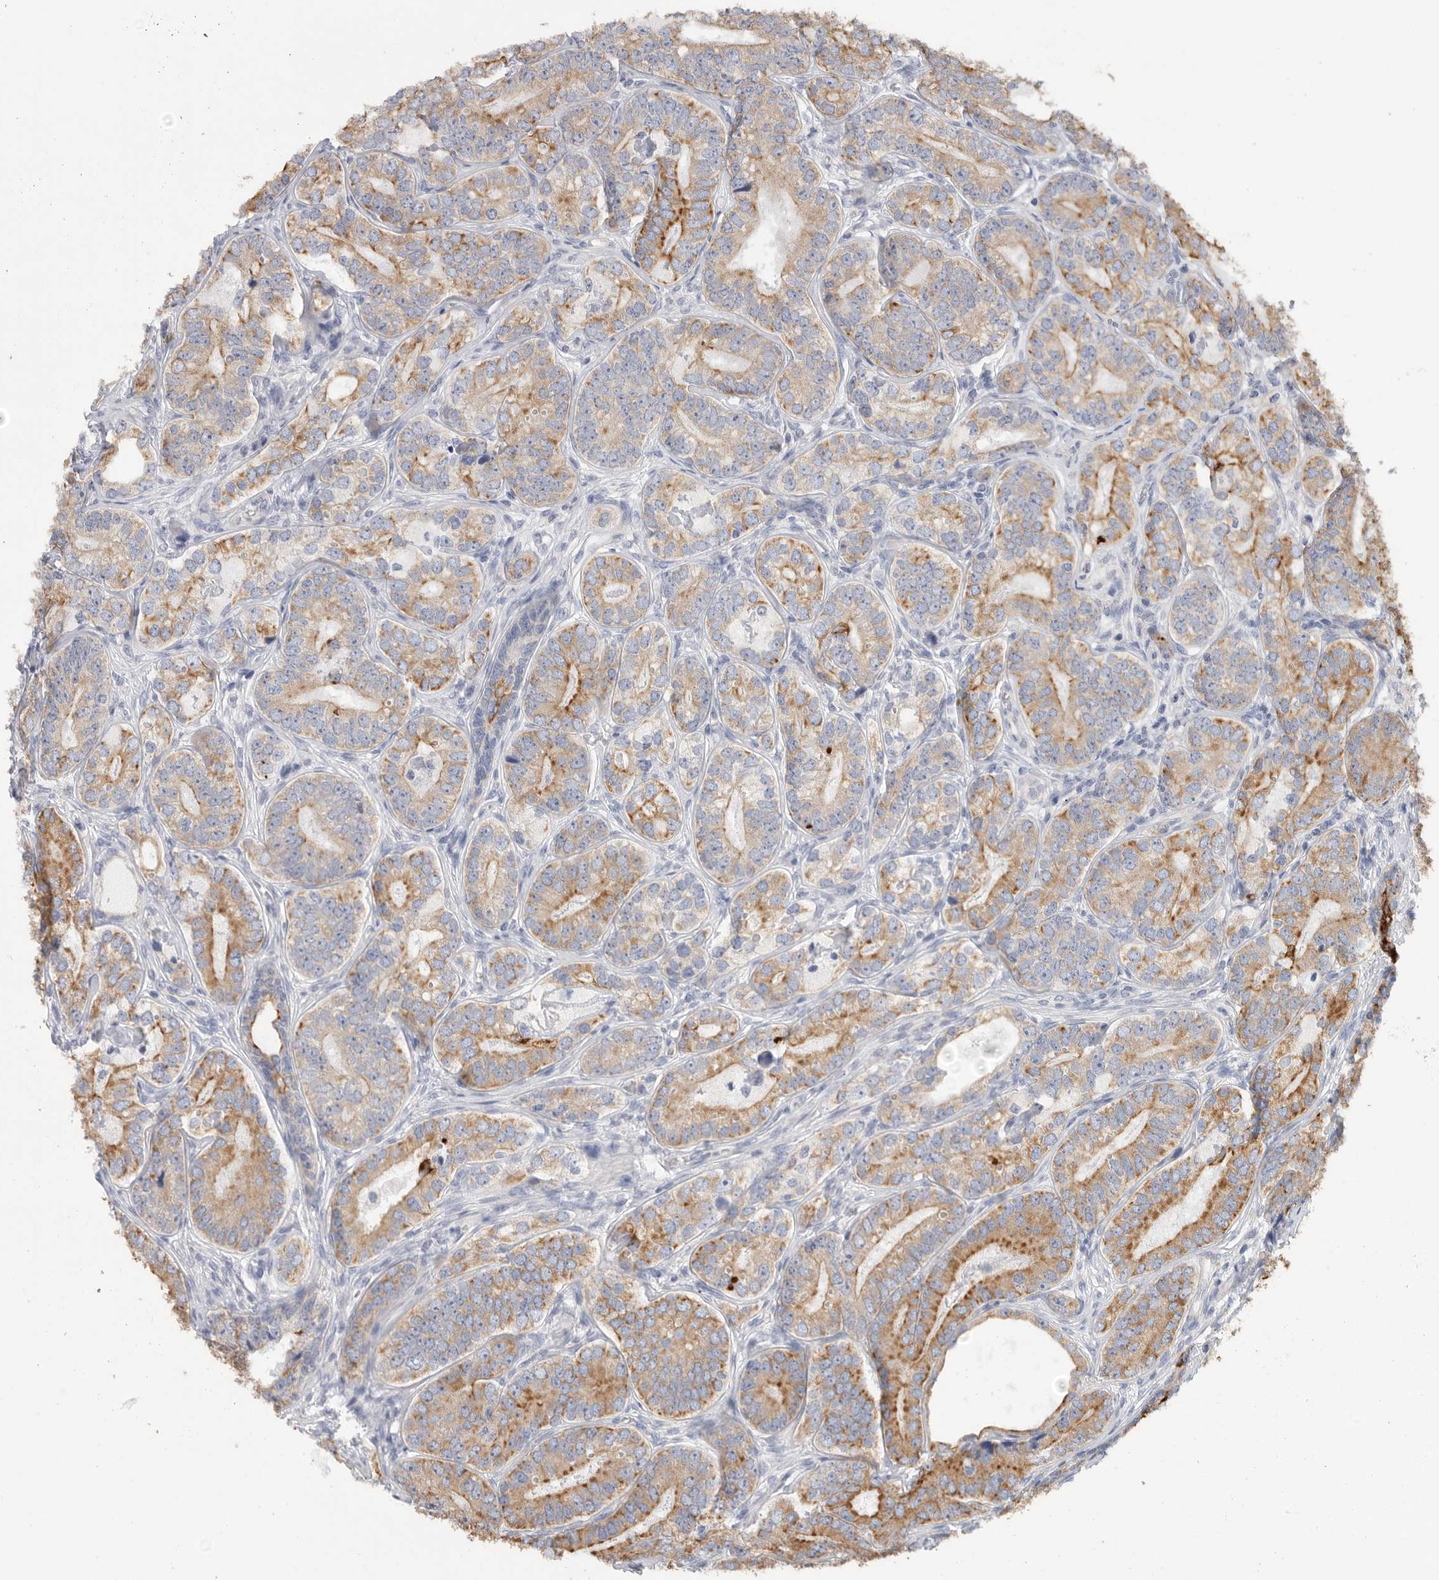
{"staining": {"intensity": "moderate", "quantity": ">75%", "location": "cytoplasmic/membranous"}, "tissue": "prostate cancer", "cell_type": "Tumor cells", "image_type": "cancer", "snomed": [{"axis": "morphology", "description": "Adenocarcinoma, High grade"}, {"axis": "topography", "description": "Prostate"}], "caption": "Immunohistochemistry staining of prostate high-grade adenocarcinoma, which exhibits medium levels of moderate cytoplasmic/membranous staining in approximately >75% of tumor cells indicating moderate cytoplasmic/membranous protein expression. The staining was performed using DAB (3,3'-diaminobenzidine) (brown) for protein detection and nuclei were counterstained in hematoxylin (blue).", "gene": "MTFR1L", "patient": {"sex": "male", "age": 56}}